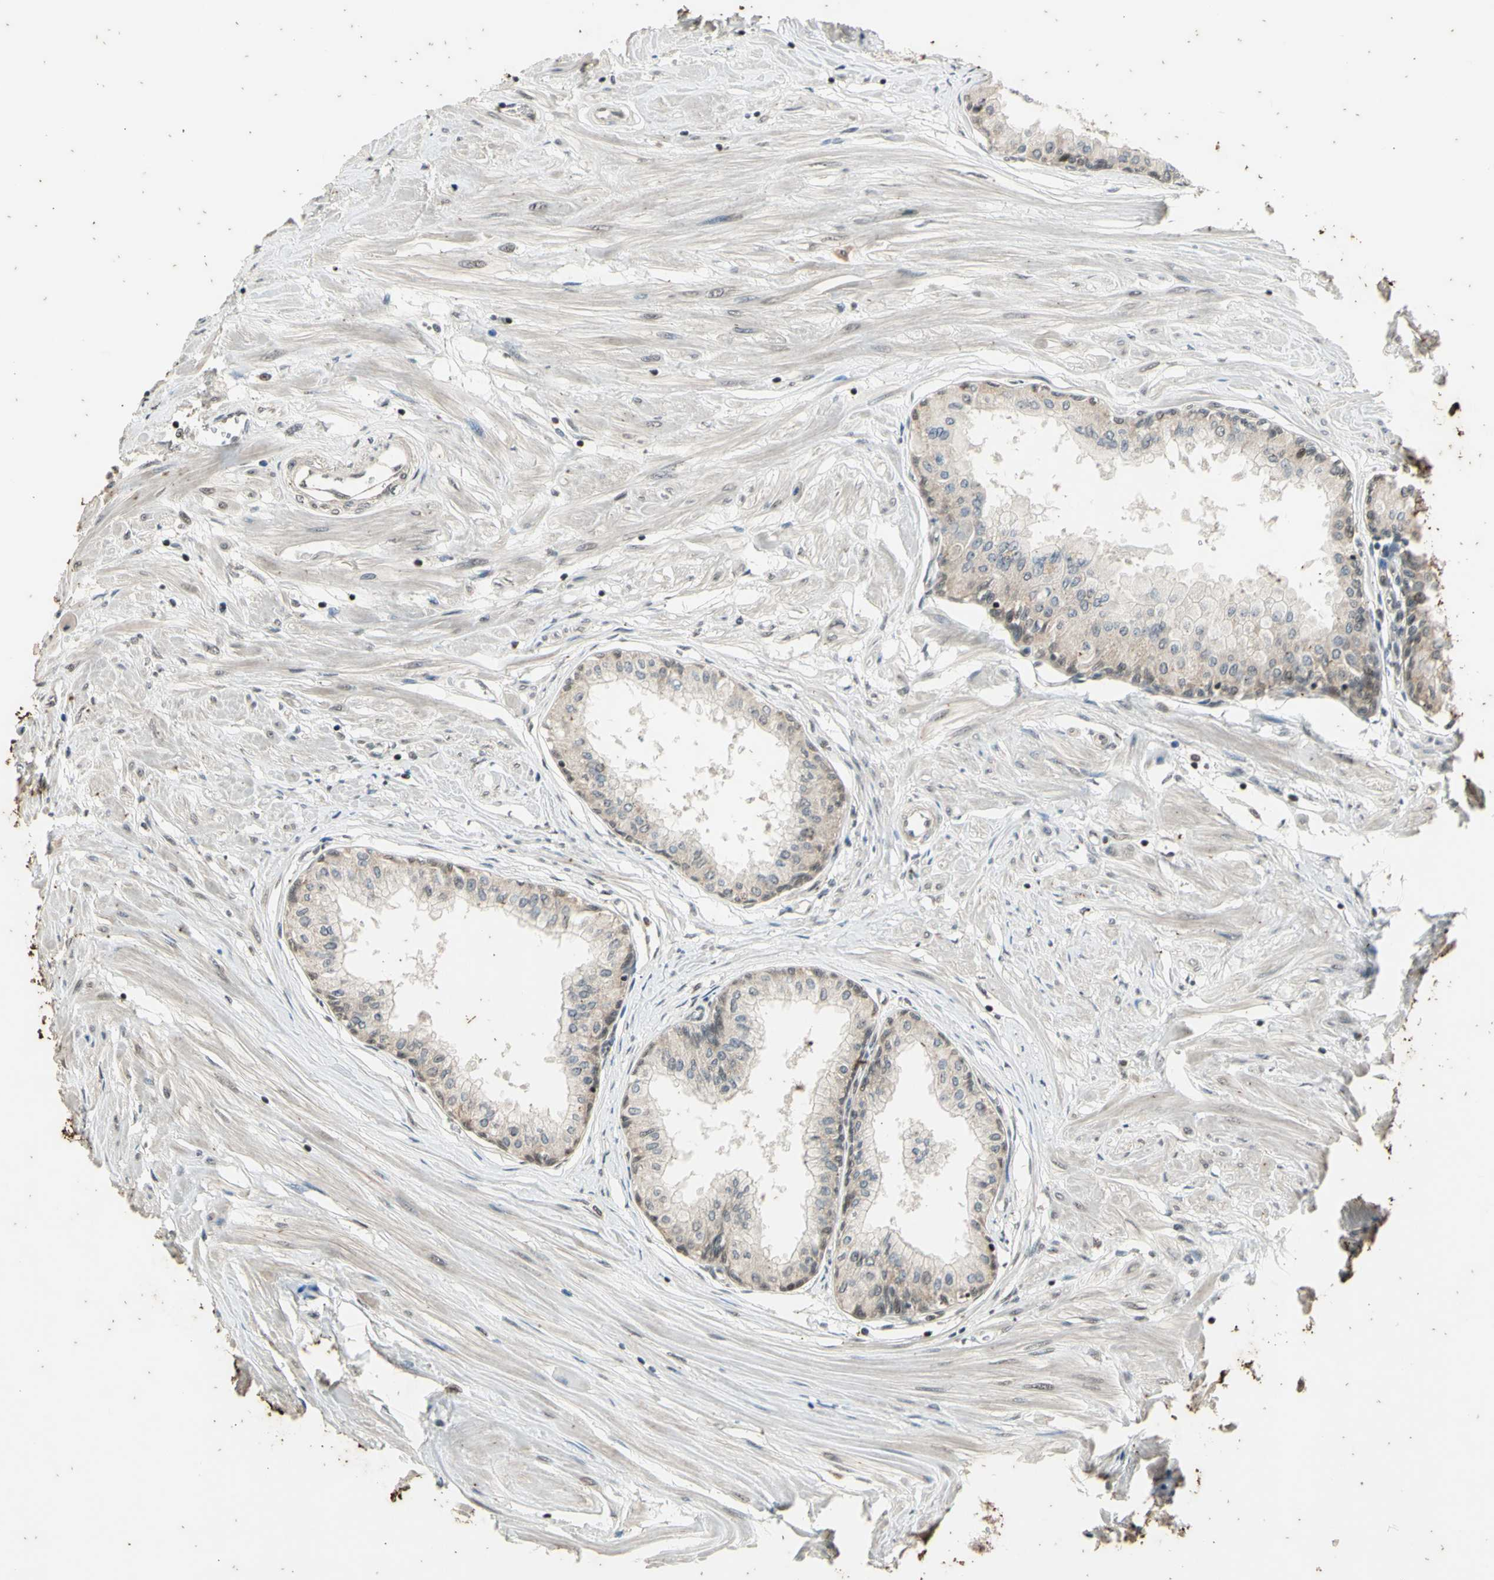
{"staining": {"intensity": "weak", "quantity": "25%-75%", "location": "cytoplasmic/membranous"}, "tissue": "prostate", "cell_type": "Glandular cells", "image_type": "normal", "snomed": [{"axis": "morphology", "description": "Normal tissue, NOS"}, {"axis": "topography", "description": "Prostate"}, {"axis": "topography", "description": "Seminal veicle"}], "caption": "A photomicrograph of prostate stained for a protein shows weak cytoplasmic/membranous brown staining in glandular cells. (Stains: DAB in brown, nuclei in blue, Microscopy: brightfield microscopy at high magnification).", "gene": "EFNB2", "patient": {"sex": "male", "age": 60}}